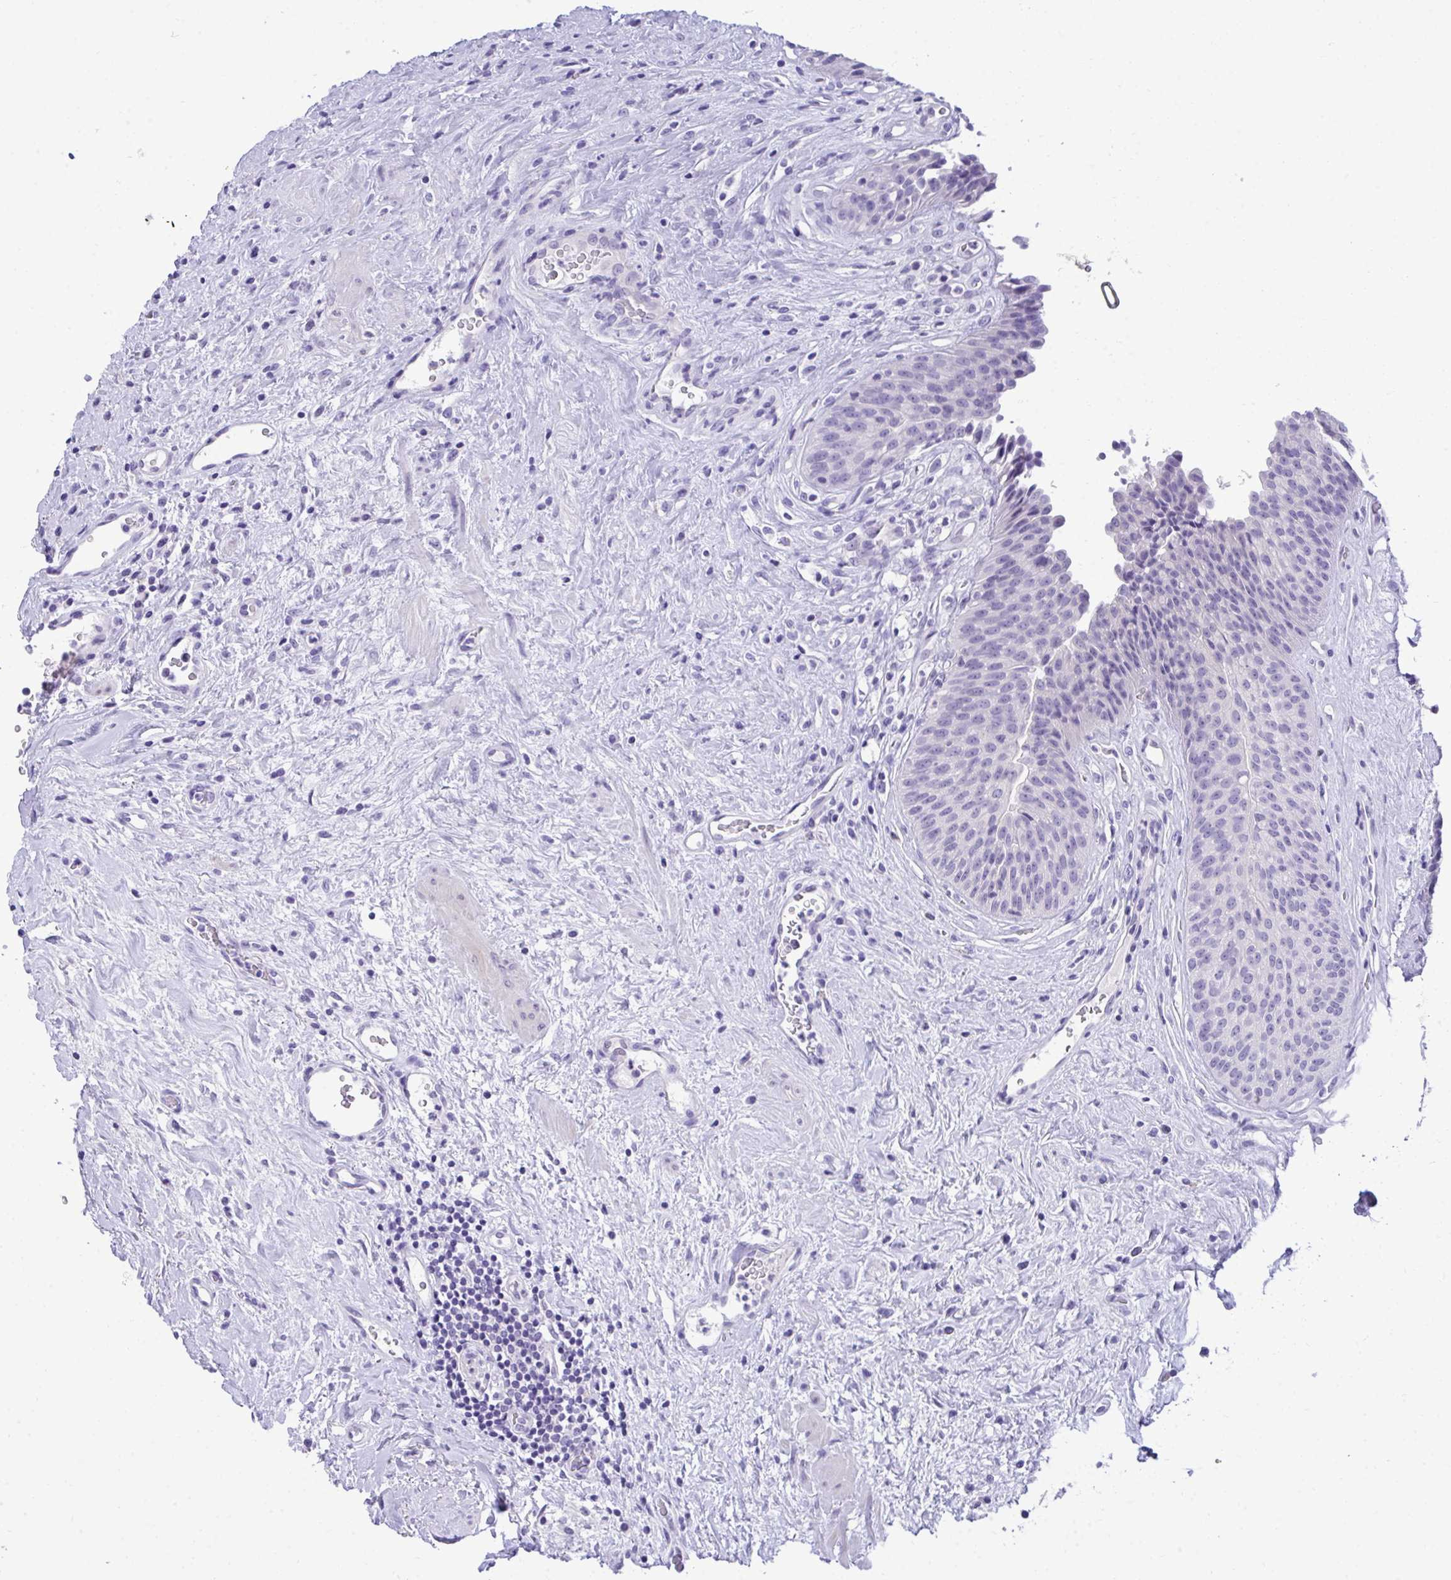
{"staining": {"intensity": "negative", "quantity": "none", "location": "none"}, "tissue": "urinary bladder", "cell_type": "Urothelial cells", "image_type": "normal", "snomed": [{"axis": "morphology", "description": "Normal tissue, NOS"}, {"axis": "topography", "description": "Urinary bladder"}], "caption": "Immunohistochemistry (IHC) photomicrograph of normal urinary bladder: urinary bladder stained with DAB (3,3'-diaminobenzidine) displays no significant protein staining in urothelial cells.", "gene": "PGM2L1", "patient": {"sex": "female", "age": 56}}